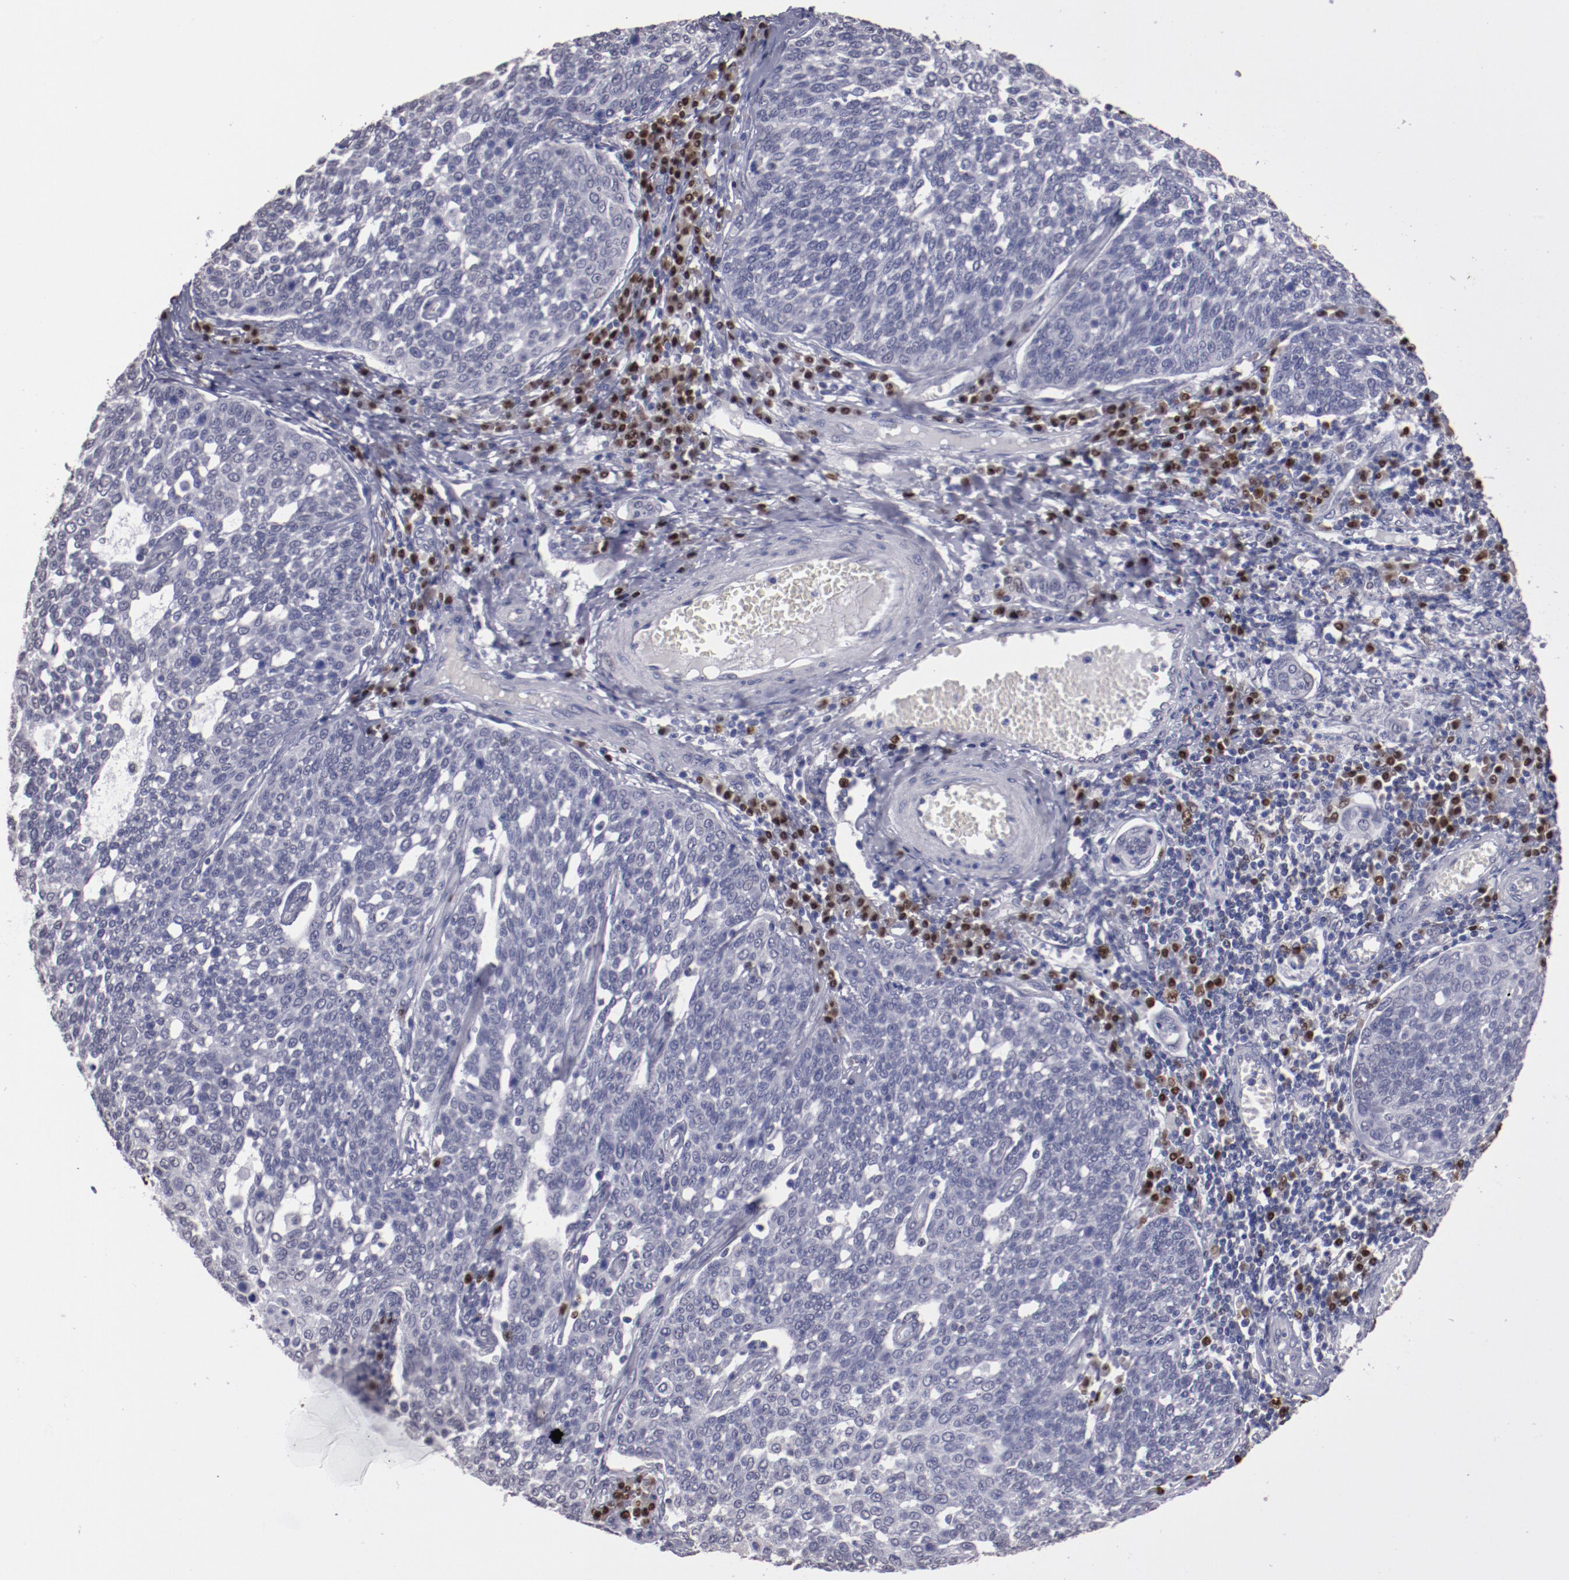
{"staining": {"intensity": "negative", "quantity": "none", "location": "none"}, "tissue": "cervical cancer", "cell_type": "Tumor cells", "image_type": "cancer", "snomed": [{"axis": "morphology", "description": "Squamous cell carcinoma, NOS"}, {"axis": "topography", "description": "Cervix"}], "caption": "Cervical squamous cell carcinoma was stained to show a protein in brown. There is no significant expression in tumor cells.", "gene": "IRF4", "patient": {"sex": "female", "age": 34}}